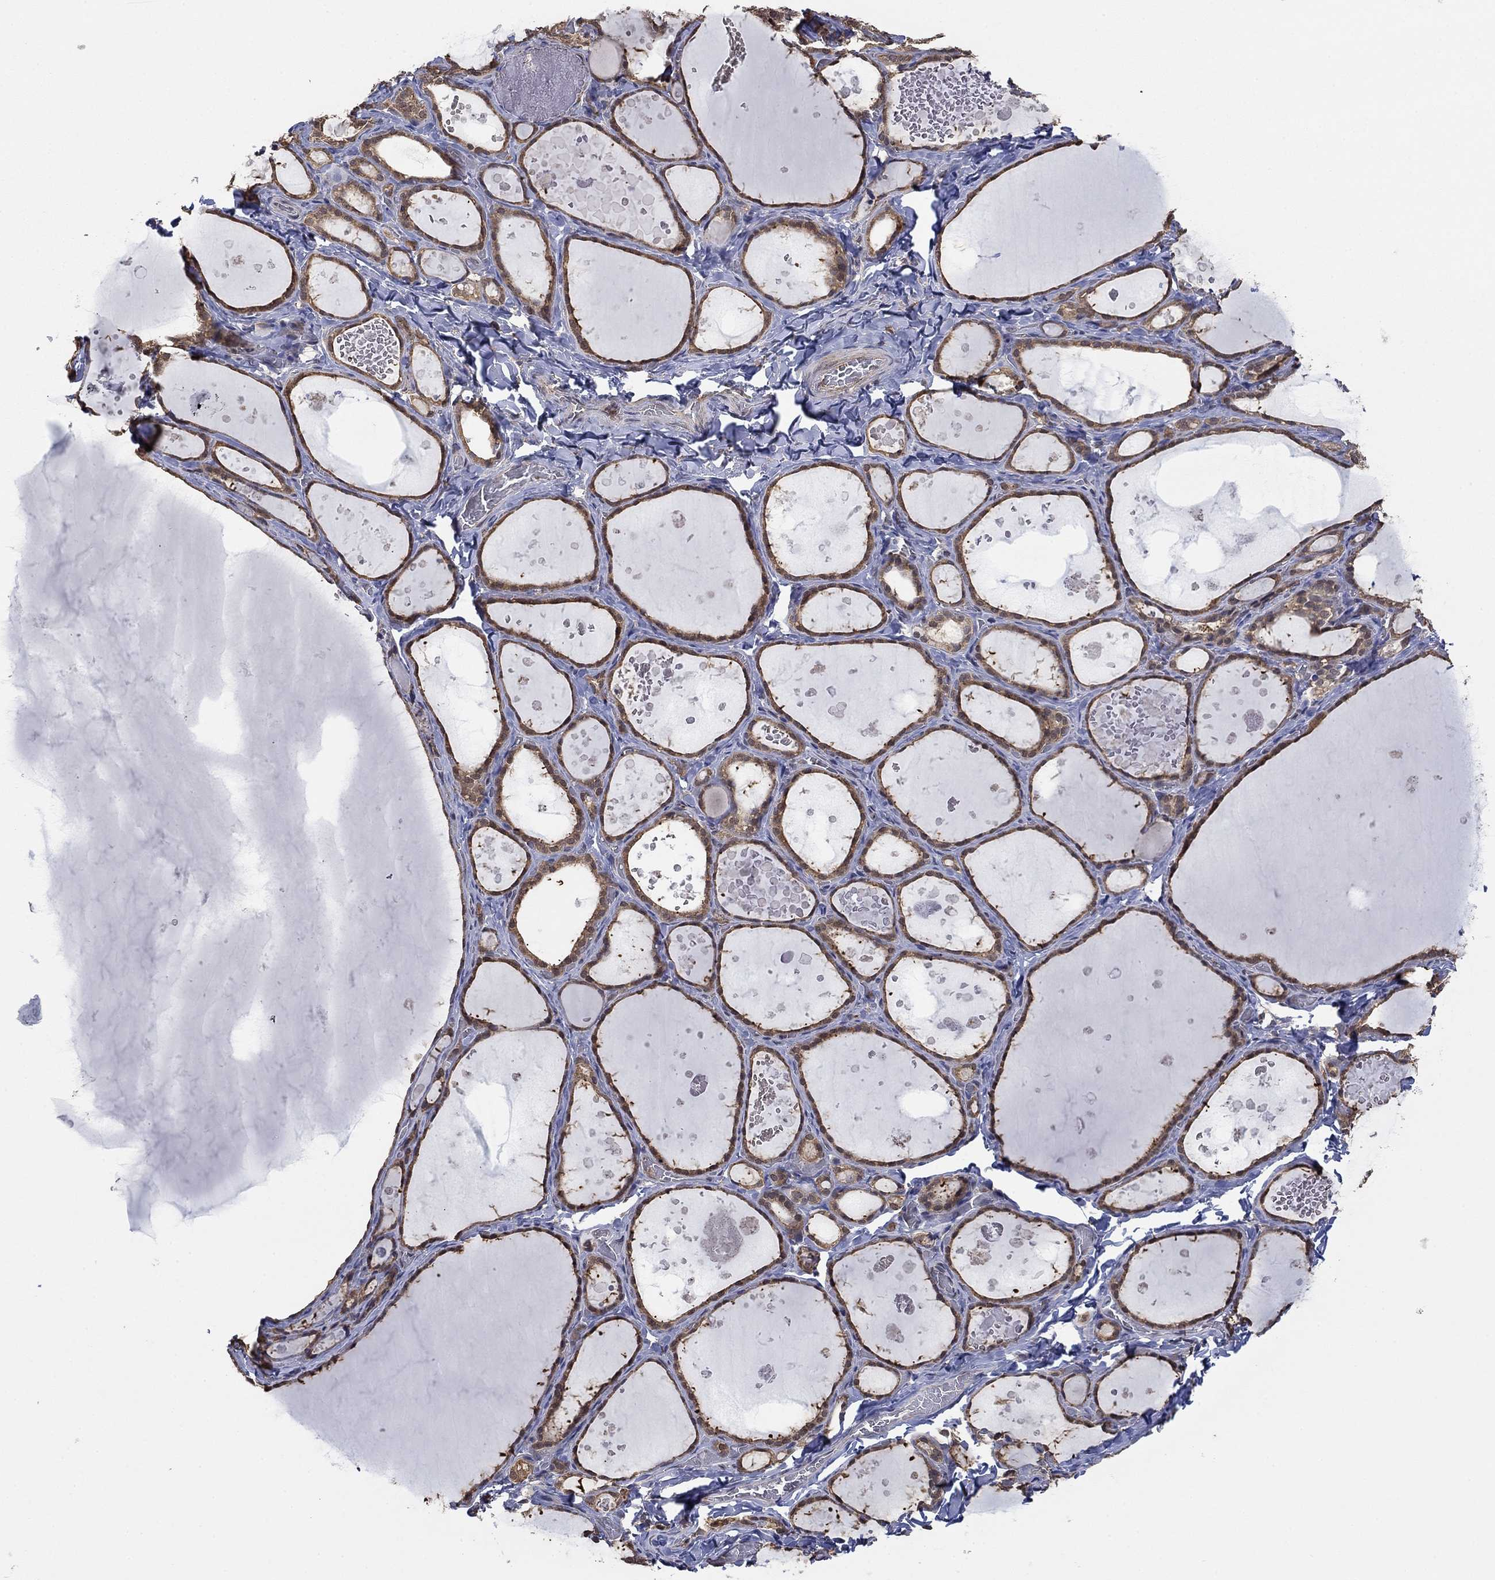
{"staining": {"intensity": "moderate", "quantity": ">75%", "location": "cytoplasmic/membranous"}, "tissue": "thyroid gland", "cell_type": "Glandular cells", "image_type": "normal", "snomed": [{"axis": "morphology", "description": "Normal tissue, NOS"}, {"axis": "topography", "description": "Thyroid gland"}], "caption": "Immunohistochemical staining of normal thyroid gland shows moderate cytoplasmic/membranous protein positivity in approximately >75% of glandular cells. (brown staining indicates protein expression, while blue staining denotes nuclei).", "gene": "RNF114", "patient": {"sex": "female", "age": 56}}